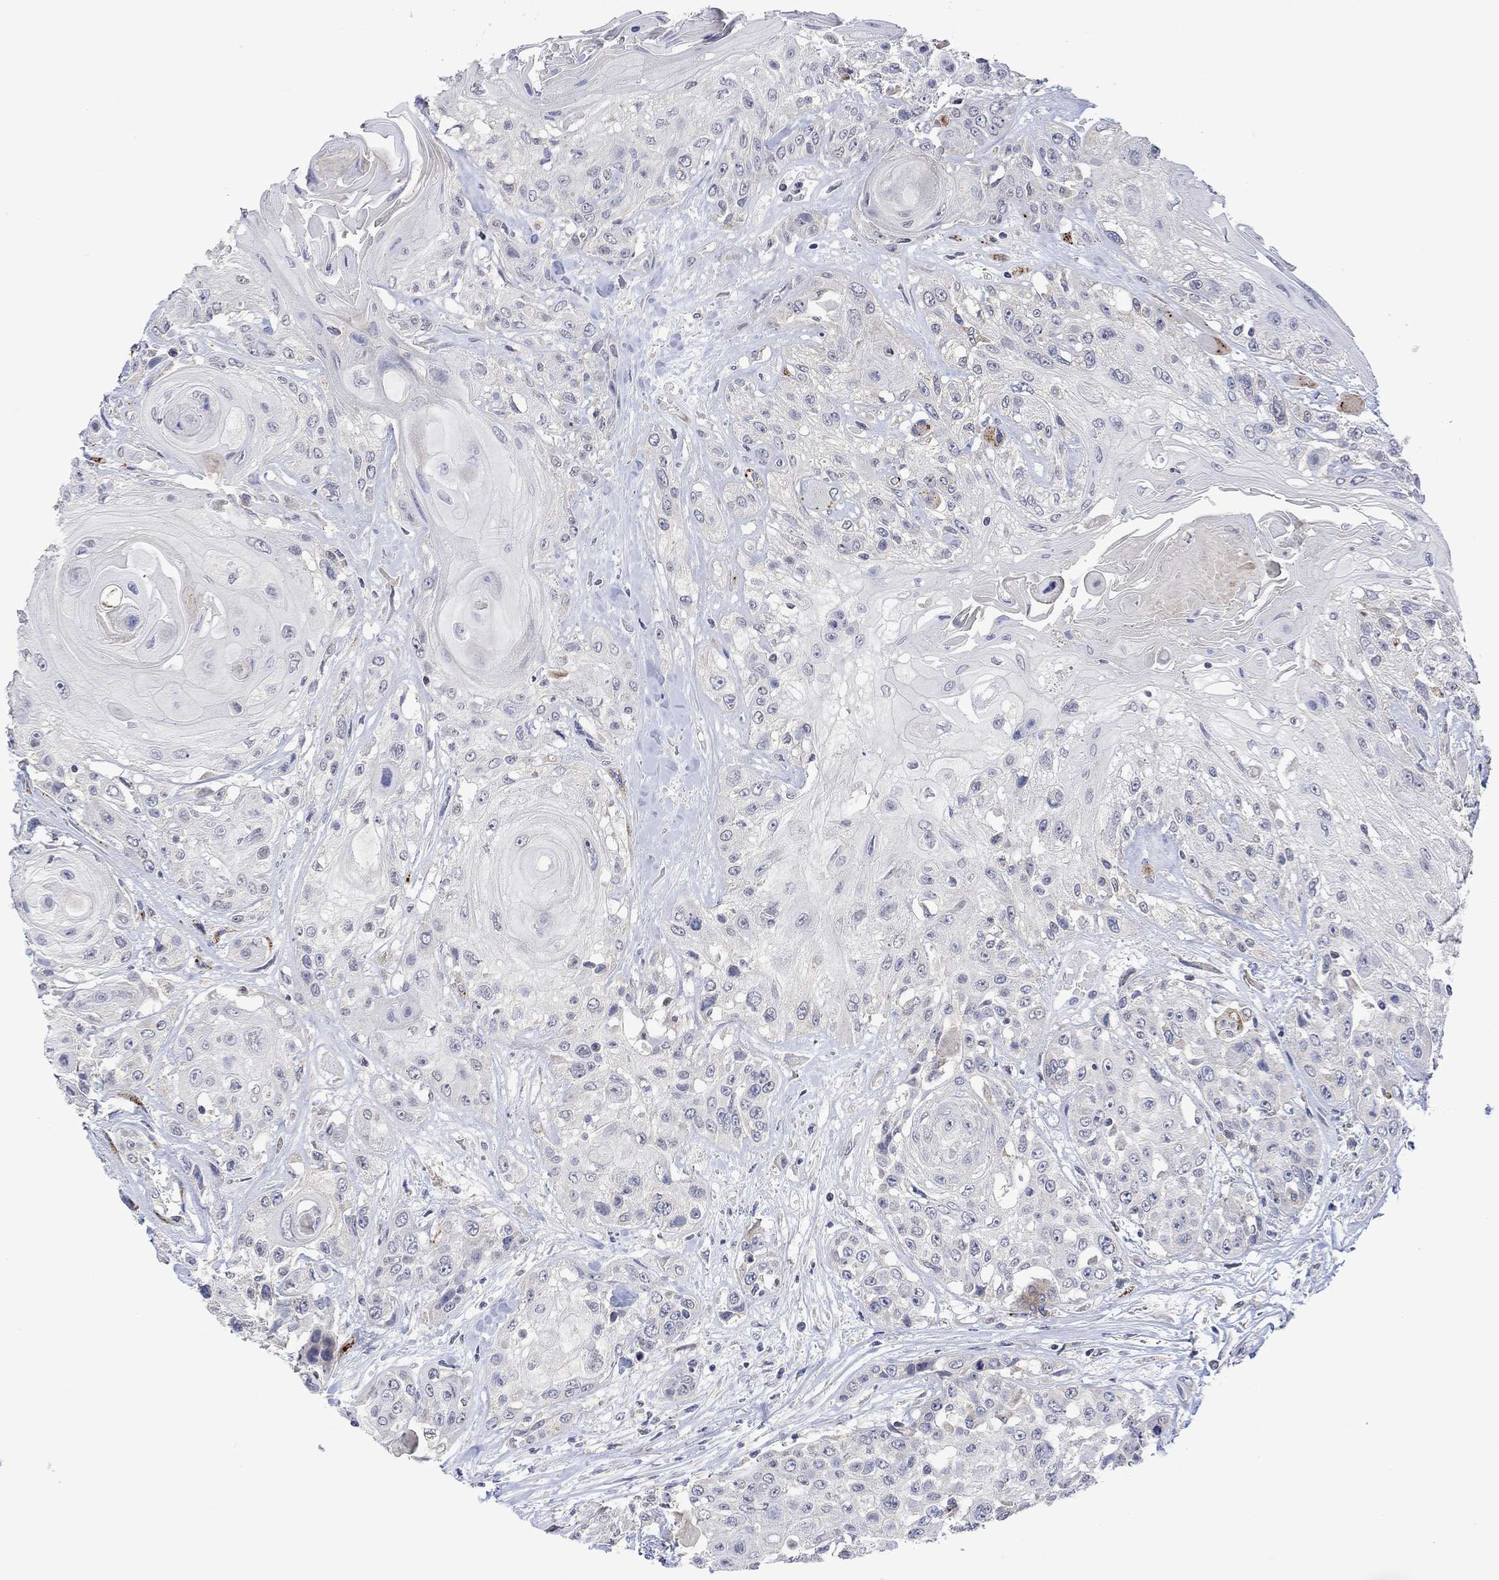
{"staining": {"intensity": "negative", "quantity": "none", "location": "none"}, "tissue": "head and neck cancer", "cell_type": "Tumor cells", "image_type": "cancer", "snomed": [{"axis": "morphology", "description": "Squamous cell carcinoma, NOS"}, {"axis": "topography", "description": "Head-Neck"}], "caption": "A high-resolution micrograph shows immunohistochemistry staining of head and neck cancer, which shows no significant staining in tumor cells.", "gene": "SLC48A1", "patient": {"sex": "female", "age": 59}}